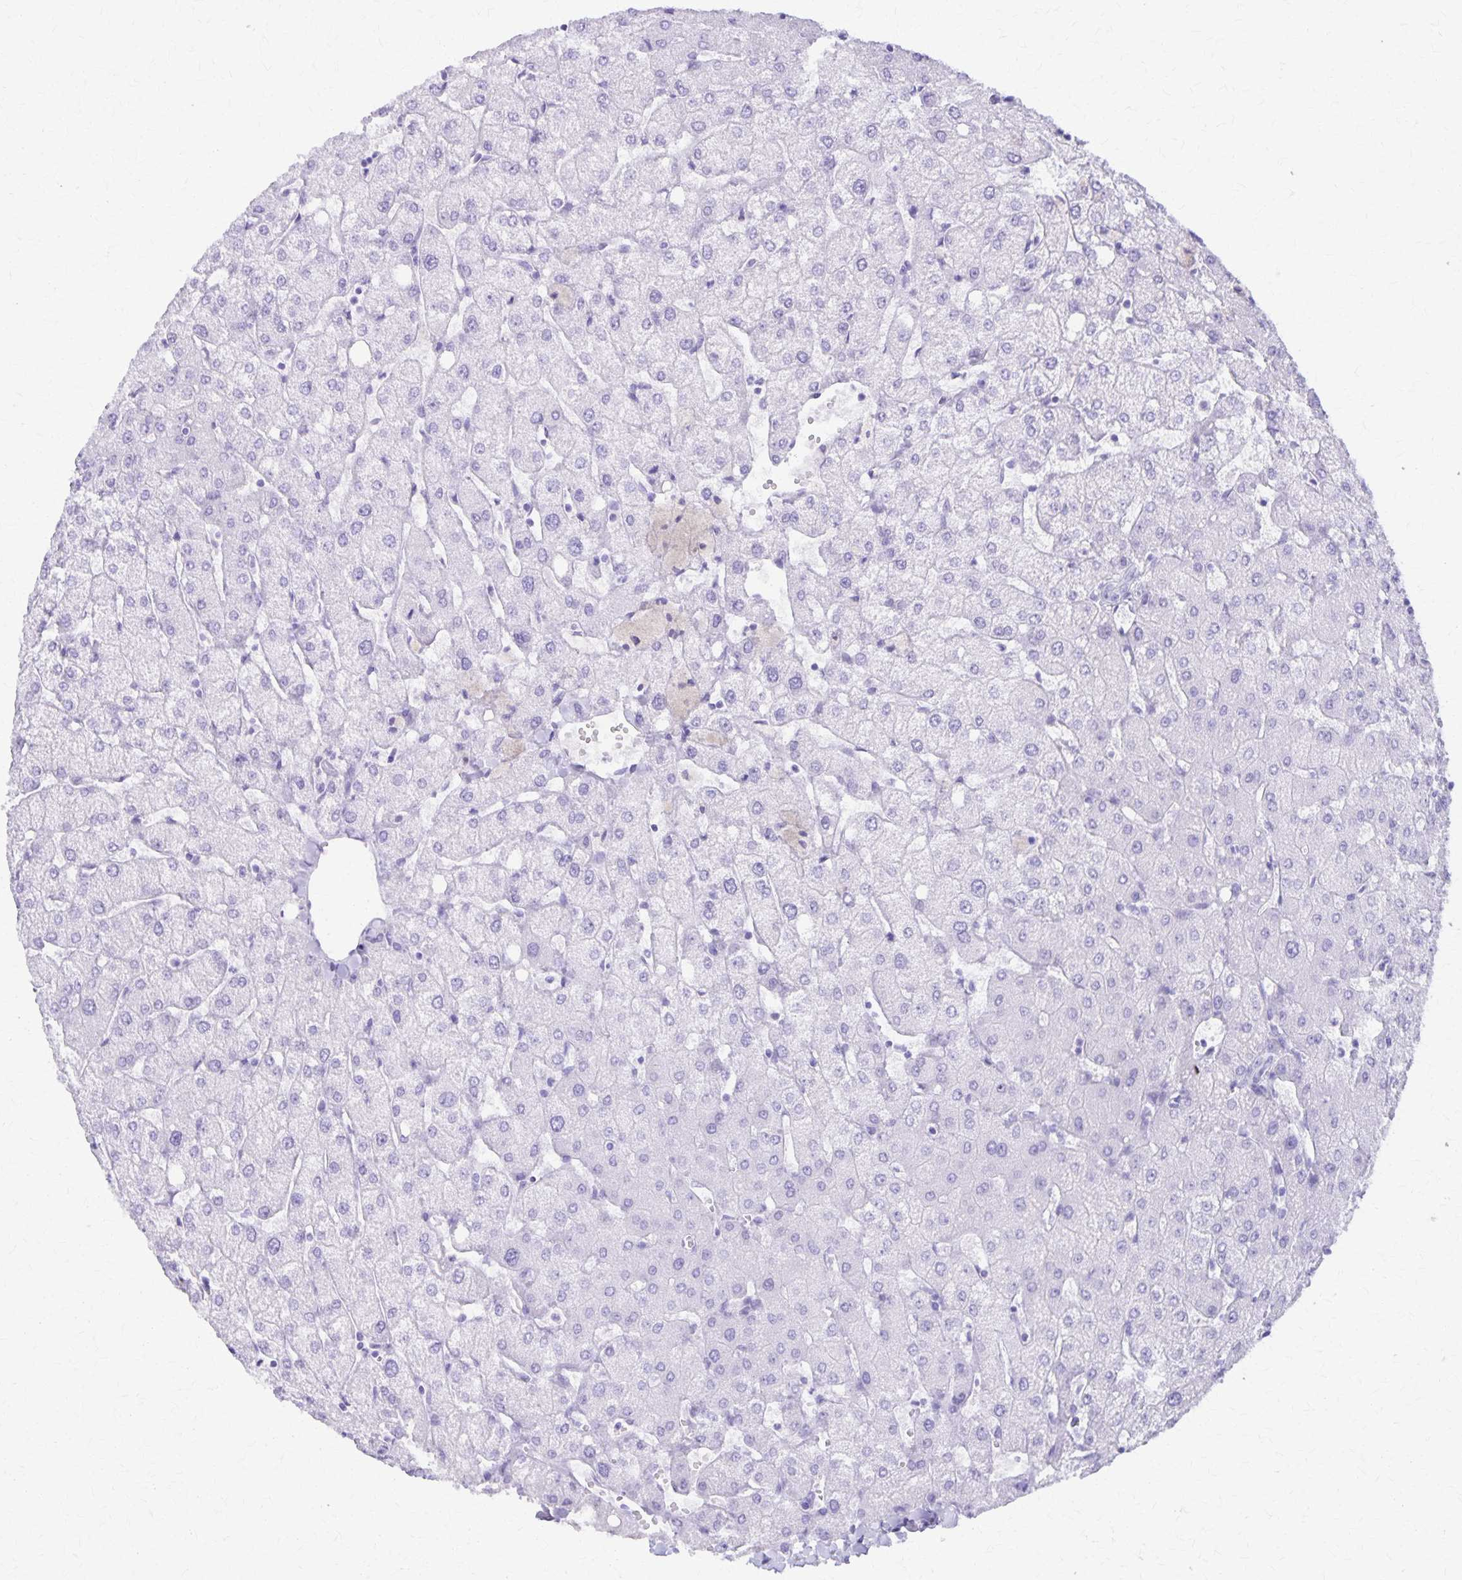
{"staining": {"intensity": "negative", "quantity": "none", "location": "none"}, "tissue": "liver", "cell_type": "Cholangiocytes", "image_type": "normal", "snomed": [{"axis": "morphology", "description": "Normal tissue, NOS"}, {"axis": "topography", "description": "Liver"}], "caption": "Immunohistochemistry (IHC) histopathology image of unremarkable liver: human liver stained with DAB demonstrates no significant protein expression in cholangiocytes.", "gene": "DEFA5", "patient": {"sex": "female", "age": 54}}